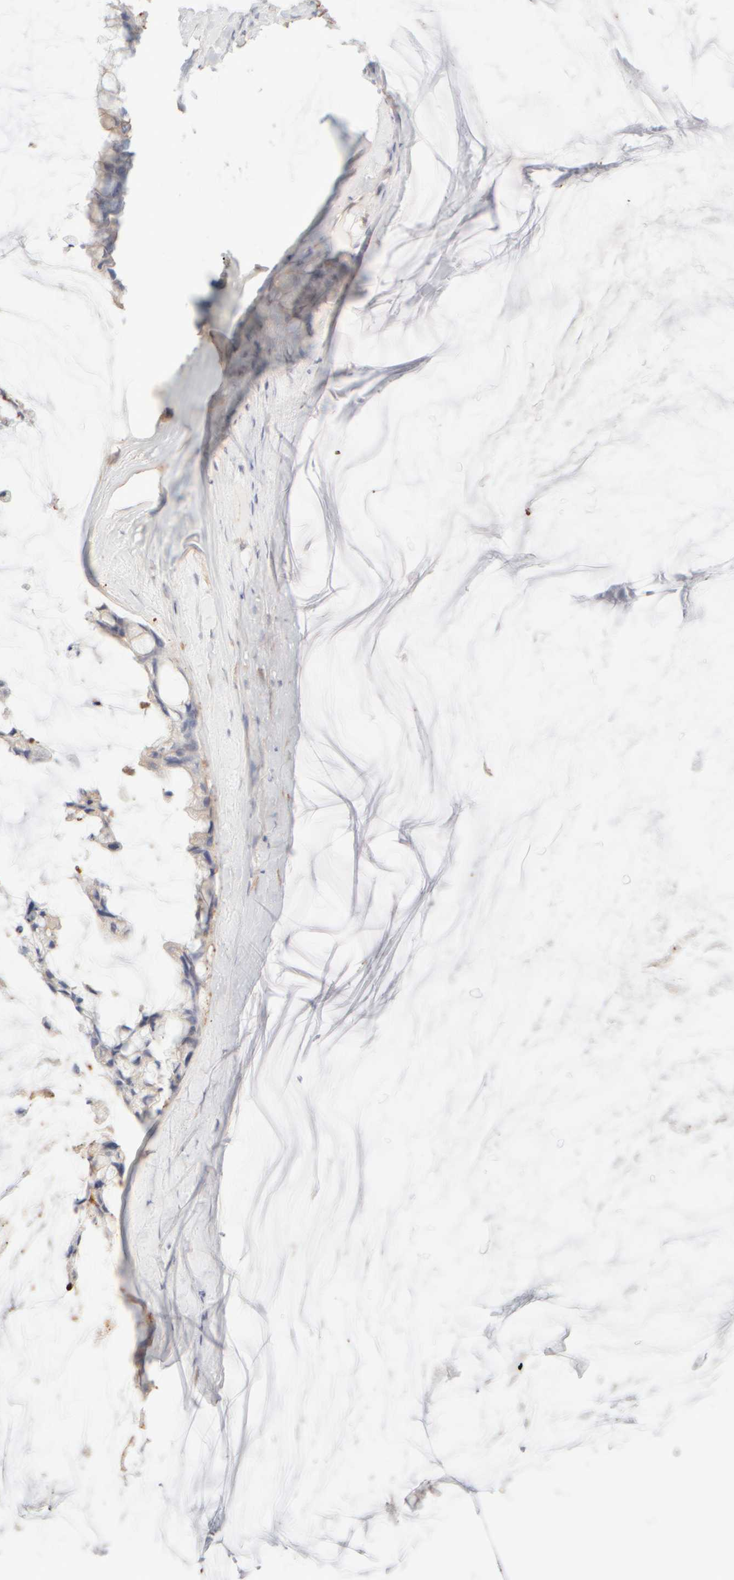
{"staining": {"intensity": "weak", "quantity": "25%-75%", "location": "cytoplasmic/membranous"}, "tissue": "ovarian cancer", "cell_type": "Tumor cells", "image_type": "cancer", "snomed": [{"axis": "morphology", "description": "Cystadenocarcinoma, mucinous, NOS"}, {"axis": "topography", "description": "Ovary"}], "caption": "IHC of ovarian cancer (mucinous cystadenocarcinoma) shows low levels of weak cytoplasmic/membranous expression in about 25%-75% of tumor cells. (DAB = brown stain, brightfield microscopy at high magnification).", "gene": "KRT15", "patient": {"sex": "female", "age": 39}}